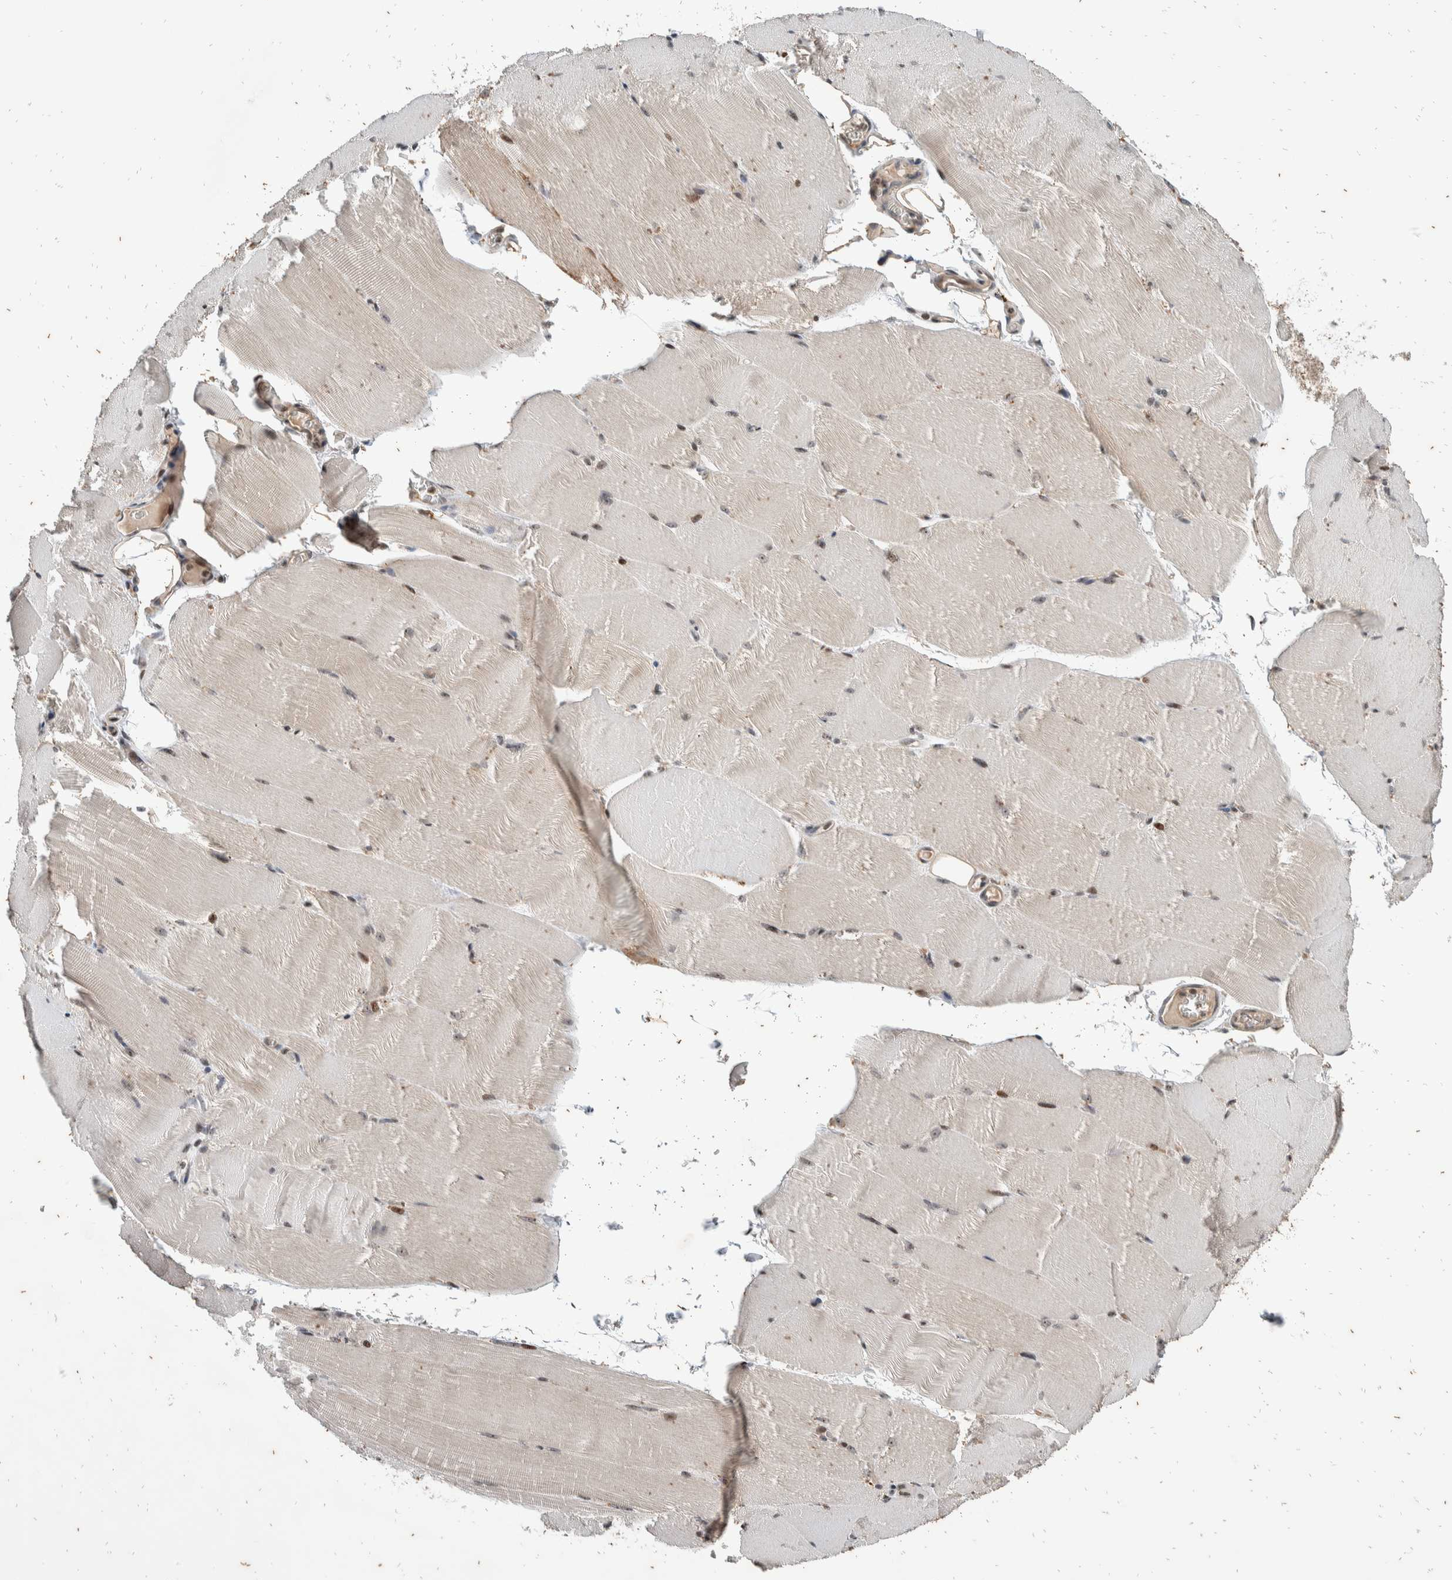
{"staining": {"intensity": "weak", "quantity": "<25%", "location": "cytoplasmic/membranous,nuclear"}, "tissue": "skeletal muscle", "cell_type": "Myocytes", "image_type": "normal", "snomed": [{"axis": "morphology", "description": "Normal tissue, NOS"}, {"axis": "topography", "description": "Skeletal muscle"}, {"axis": "topography", "description": "Parathyroid gland"}], "caption": "This photomicrograph is of normal skeletal muscle stained with immunohistochemistry to label a protein in brown with the nuclei are counter-stained blue. There is no positivity in myocytes. The staining was performed using DAB to visualize the protein expression in brown, while the nuclei were stained in blue with hematoxylin (Magnification: 20x).", "gene": "ATXN7L1", "patient": {"sex": "female", "age": 37}}